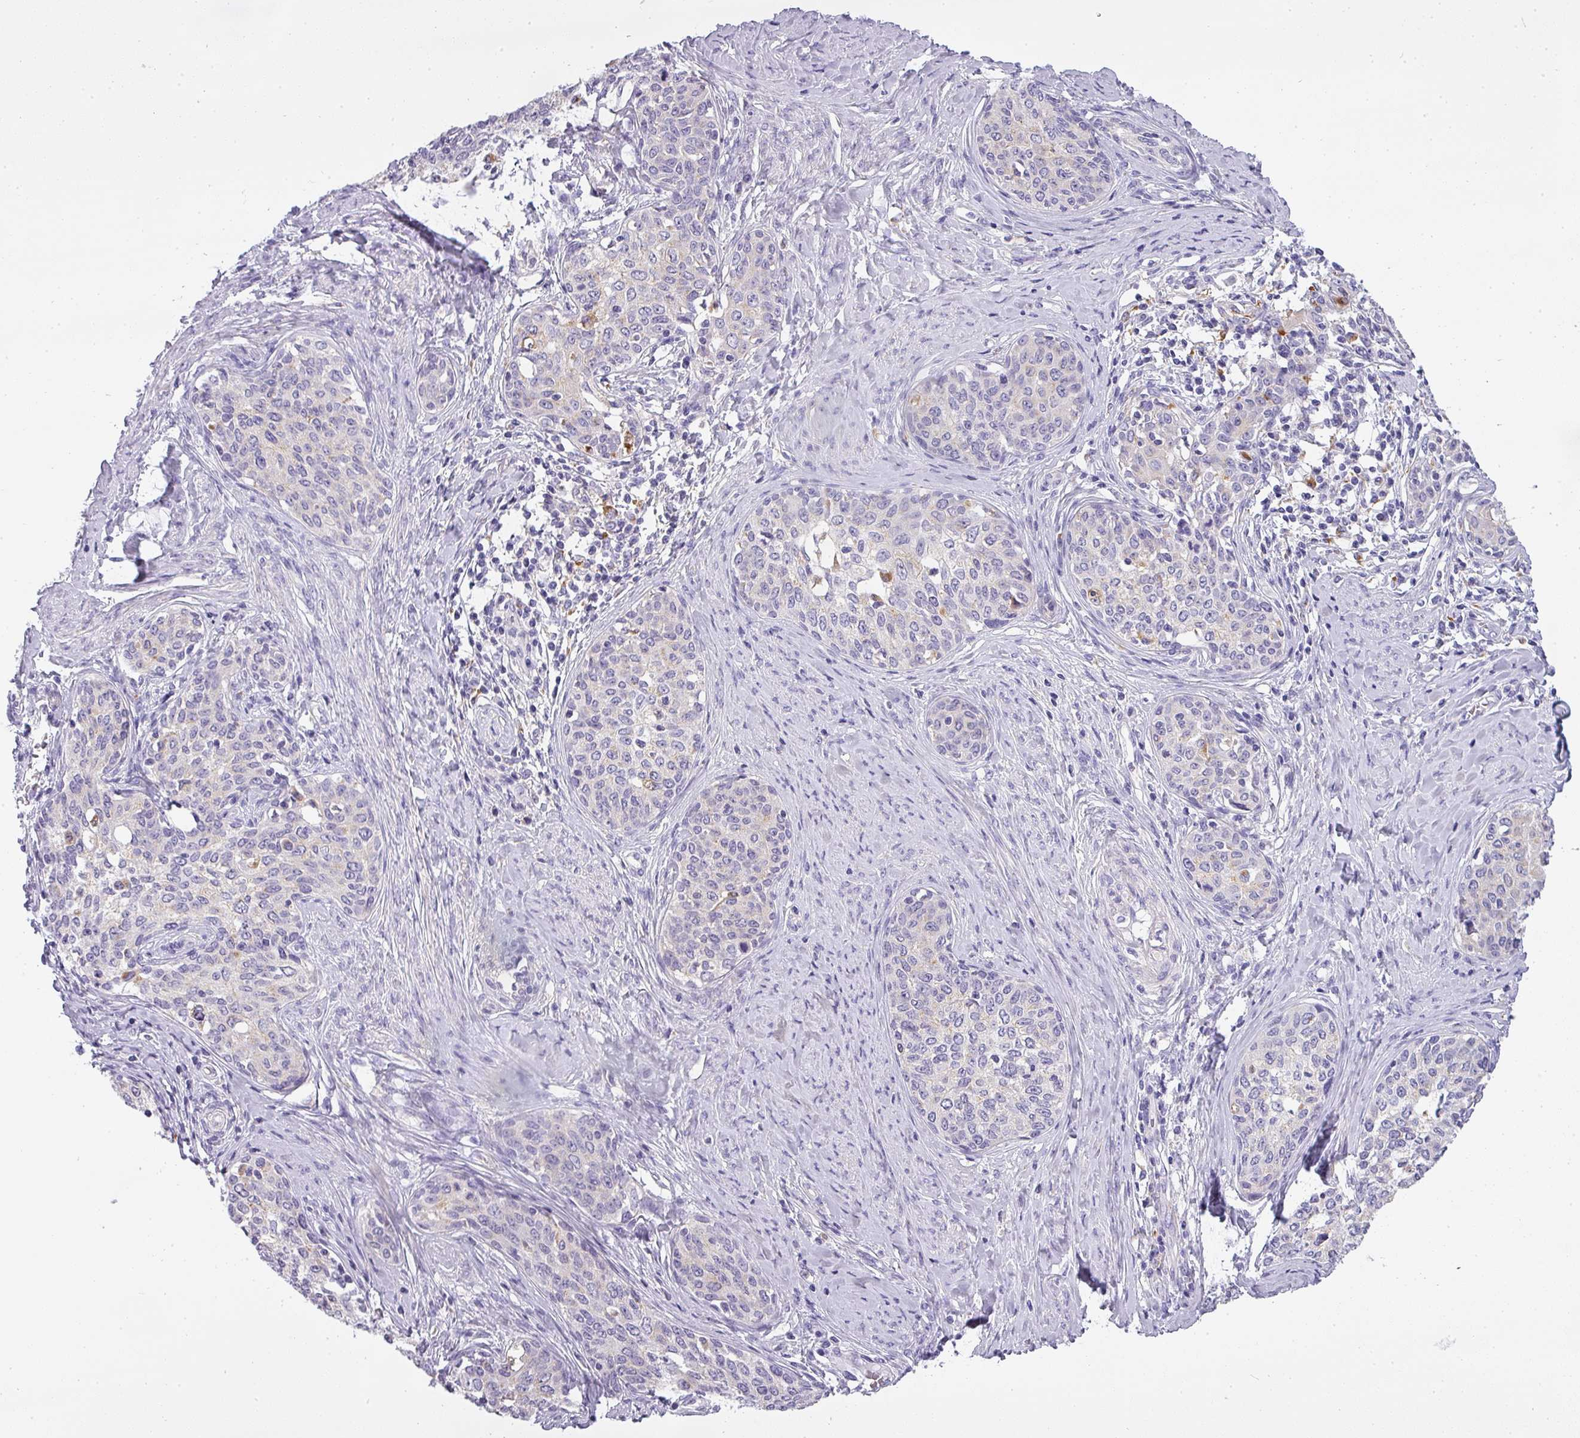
{"staining": {"intensity": "negative", "quantity": "none", "location": "none"}, "tissue": "cervical cancer", "cell_type": "Tumor cells", "image_type": "cancer", "snomed": [{"axis": "morphology", "description": "Squamous cell carcinoma, NOS"}, {"axis": "morphology", "description": "Adenocarcinoma, NOS"}, {"axis": "topography", "description": "Cervix"}], "caption": "The micrograph demonstrates no significant staining in tumor cells of cervical squamous cell carcinoma.", "gene": "ATP6V1D", "patient": {"sex": "female", "age": 52}}